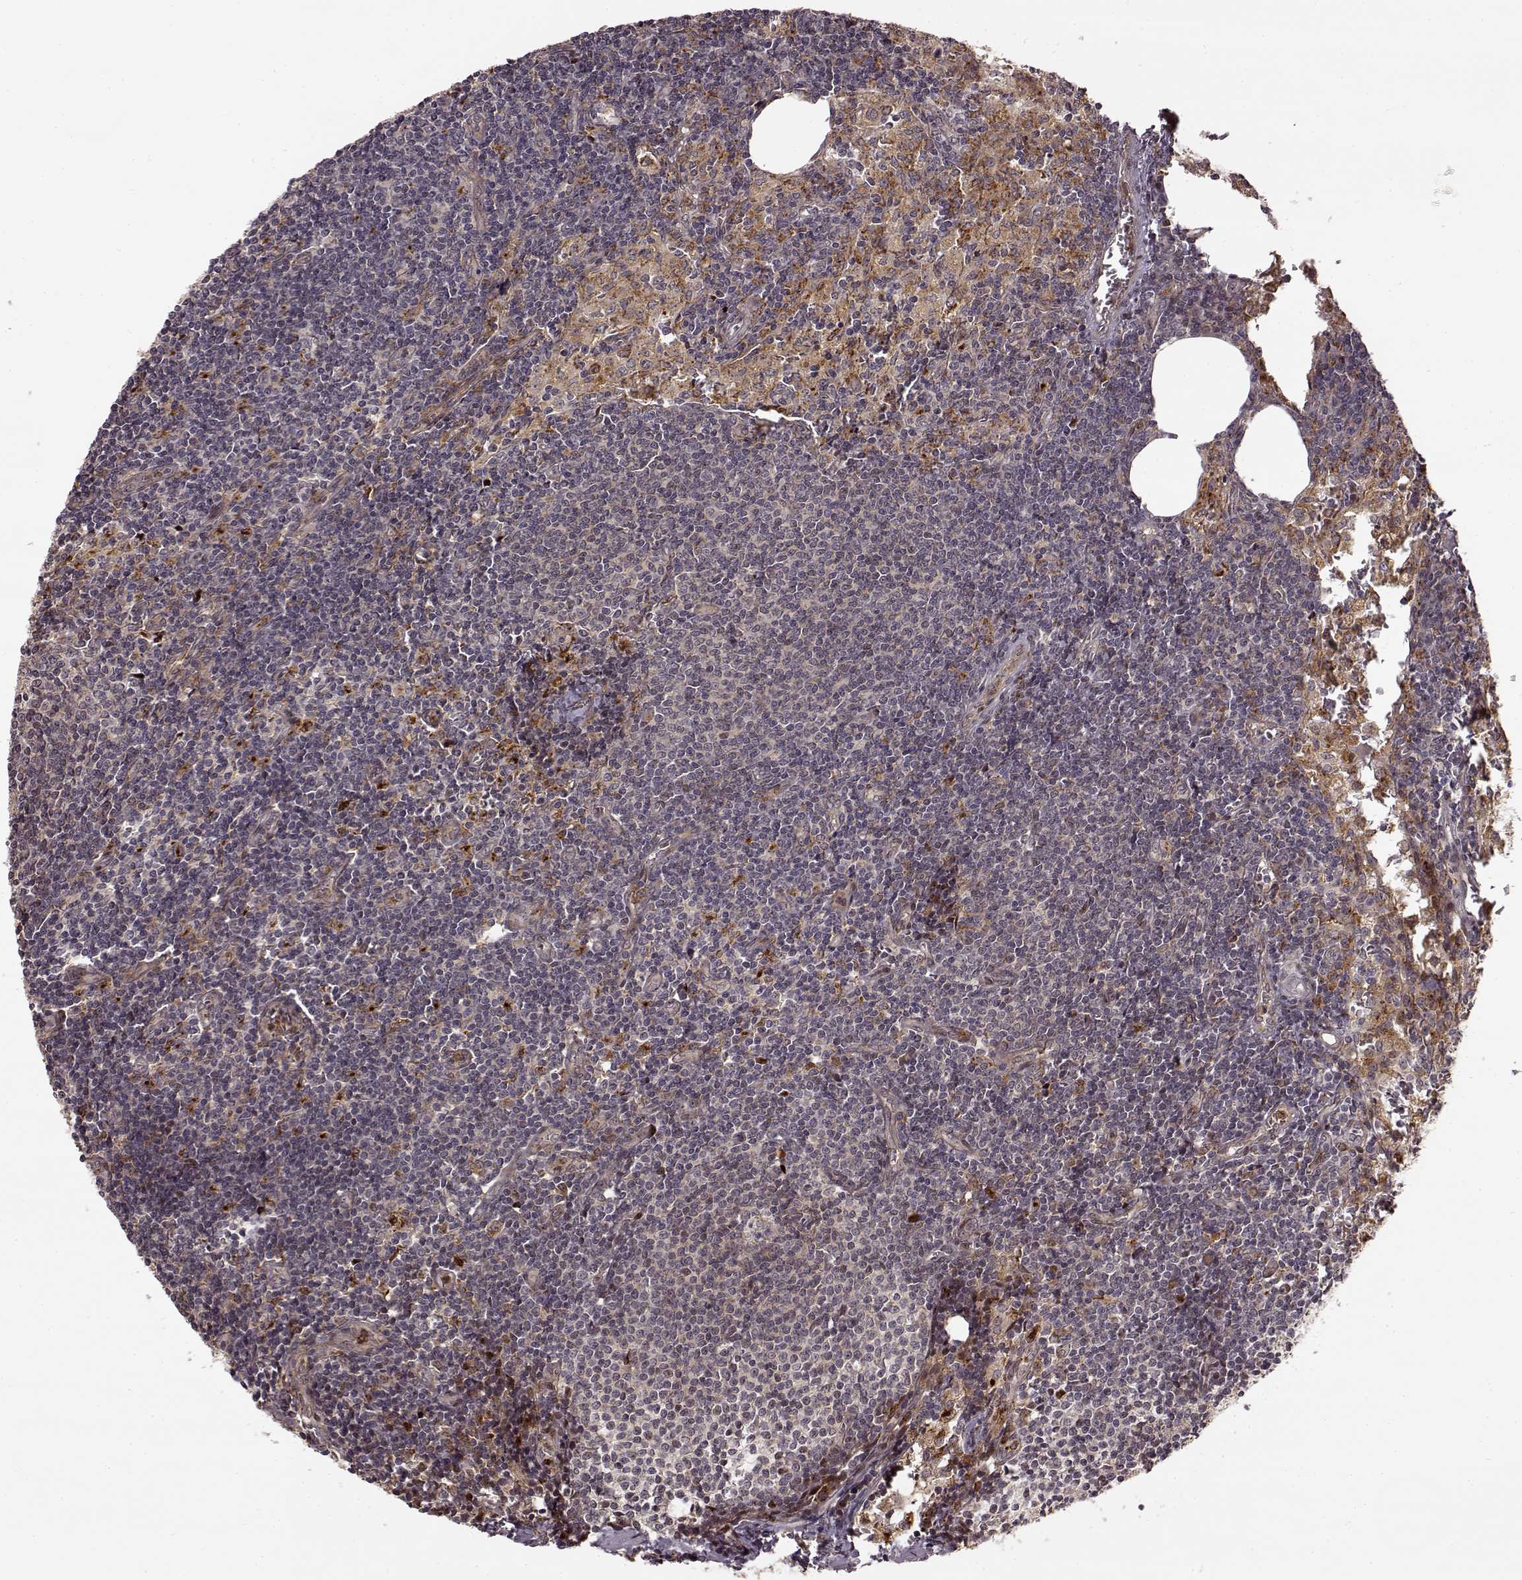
{"staining": {"intensity": "negative", "quantity": "none", "location": "none"}, "tissue": "lymph node", "cell_type": "Germinal center cells", "image_type": "normal", "snomed": [{"axis": "morphology", "description": "Normal tissue, NOS"}, {"axis": "topography", "description": "Lymph node"}], "caption": "Immunohistochemical staining of unremarkable human lymph node exhibits no significant staining in germinal center cells. (DAB immunohistochemistry with hematoxylin counter stain).", "gene": "SLC12A9", "patient": {"sex": "female", "age": 50}}